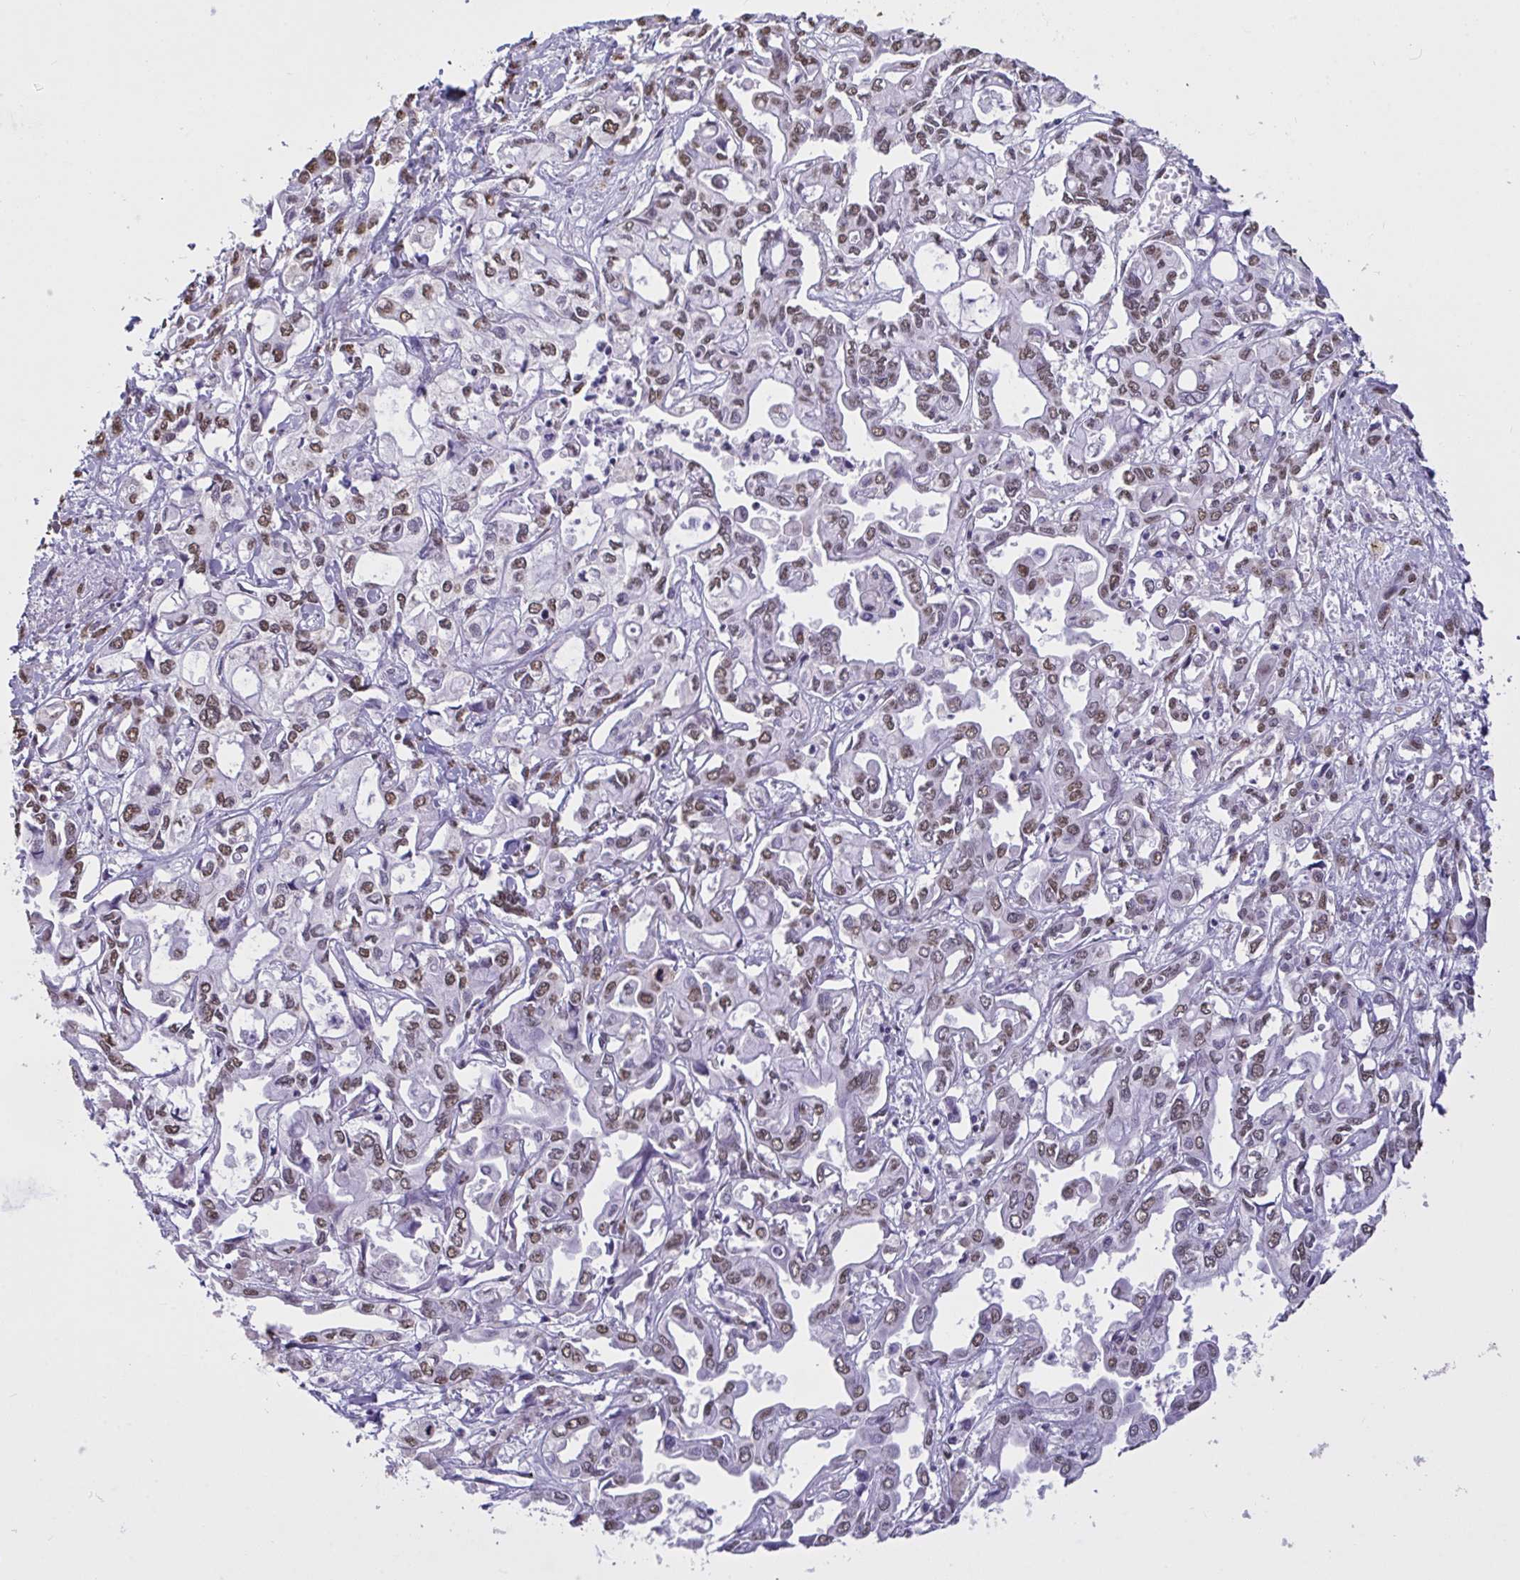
{"staining": {"intensity": "moderate", "quantity": ">75%", "location": "nuclear"}, "tissue": "liver cancer", "cell_type": "Tumor cells", "image_type": "cancer", "snomed": [{"axis": "morphology", "description": "Cholangiocarcinoma"}, {"axis": "topography", "description": "Liver"}], "caption": "An image of human liver cholangiocarcinoma stained for a protein displays moderate nuclear brown staining in tumor cells. Nuclei are stained in blue.", "gene": "SEMA6B", "patient": {"sex": "female", "age": 64}}